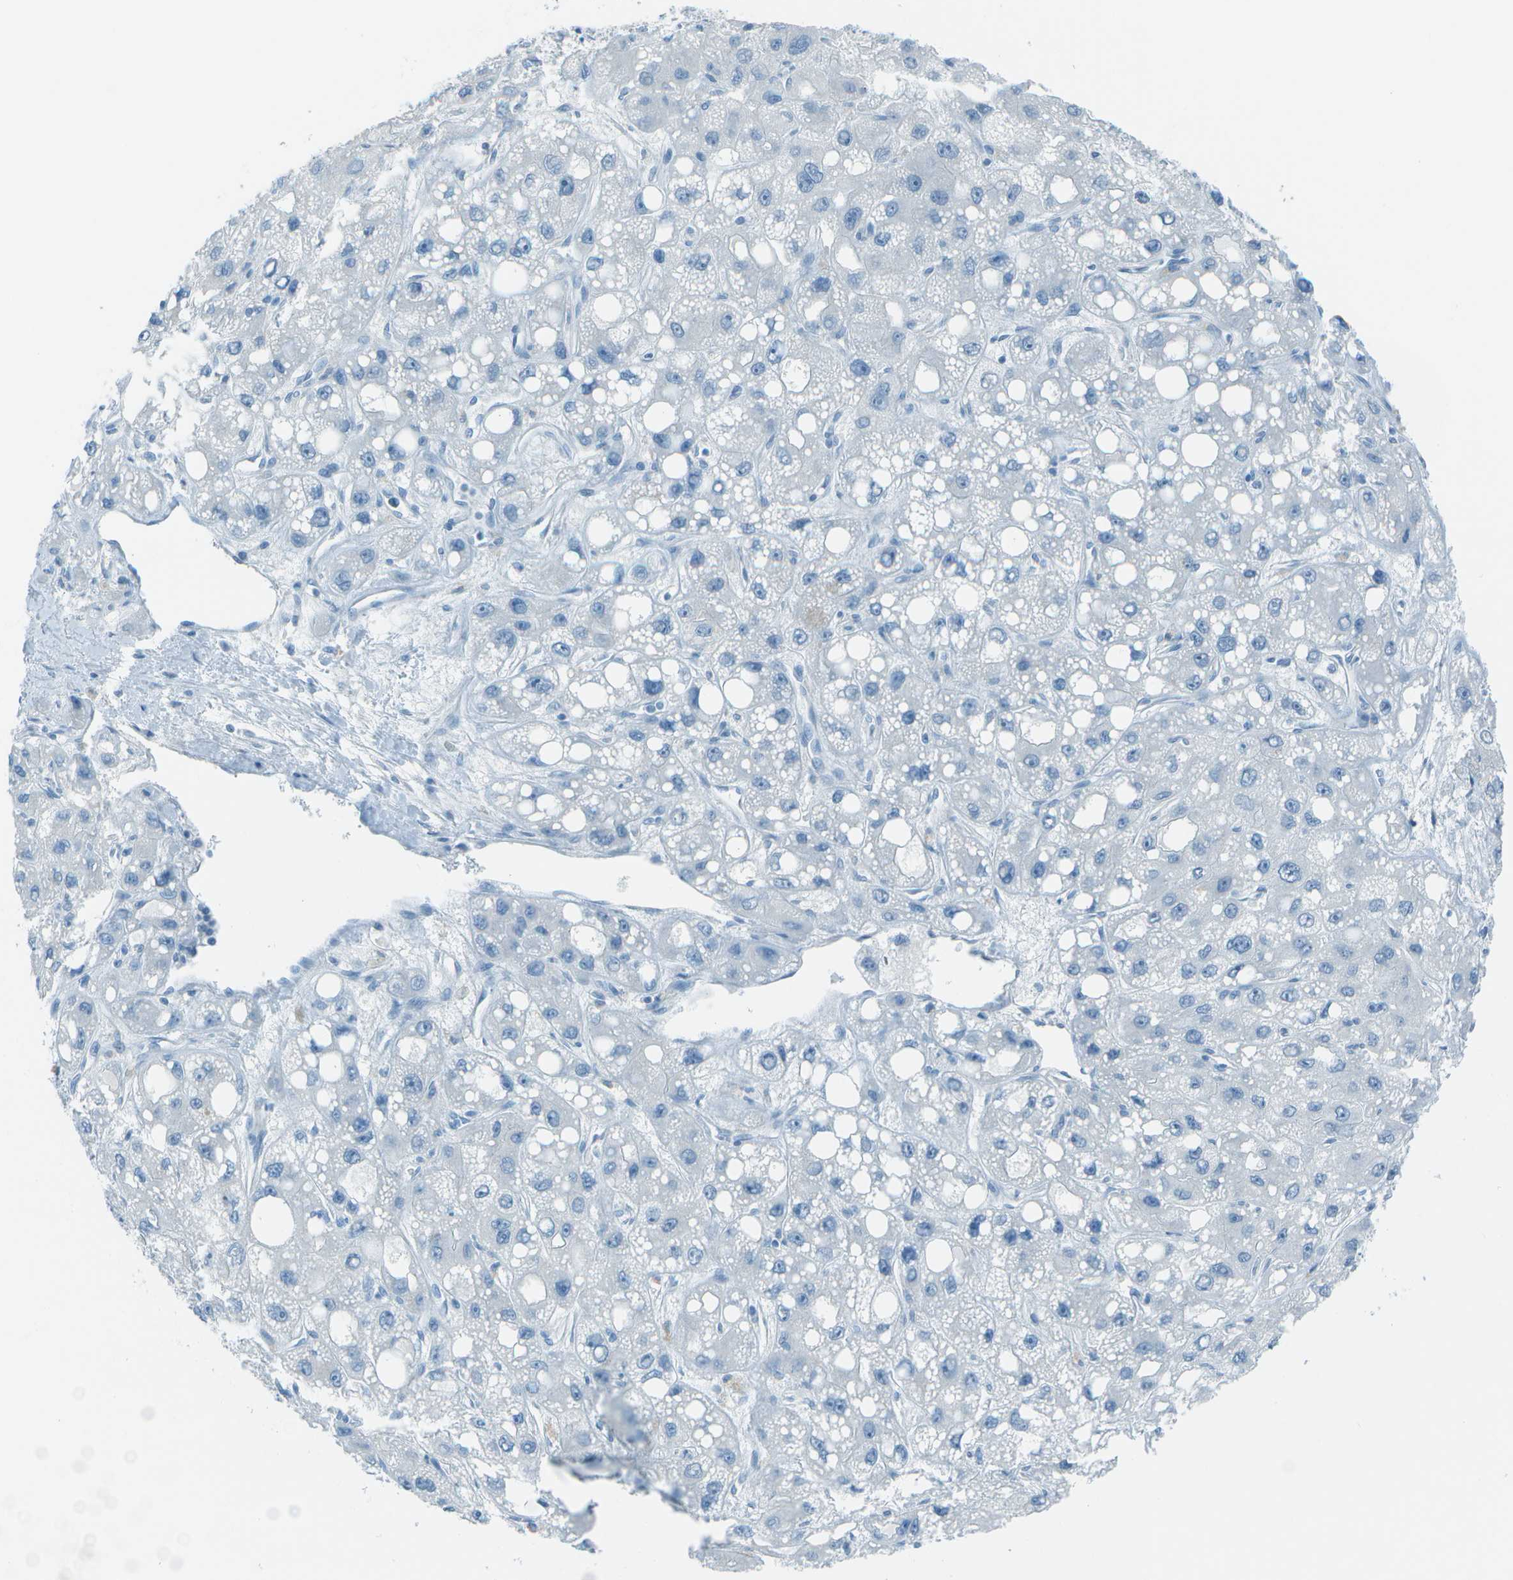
{"staining": {"intensity": "negative", "quantity": "none", "location": "none"}, "tissue": "liver cancer", "cell_type": "Tumor cells", "image_type": "cancer", "snomed": [{"axis": "morphology", "description": "Carcinoma, Hepatocellular, NOS"}, {"axis": "topography", "description": "Liver"}], "caption": "Immunohistochemistry image of neoplastic tissue: liver cancer stained with DAB displays no significant protein expression in tumor cells.", "gene": "FGF1", "patient": {"sex": "male", "age": 55}}